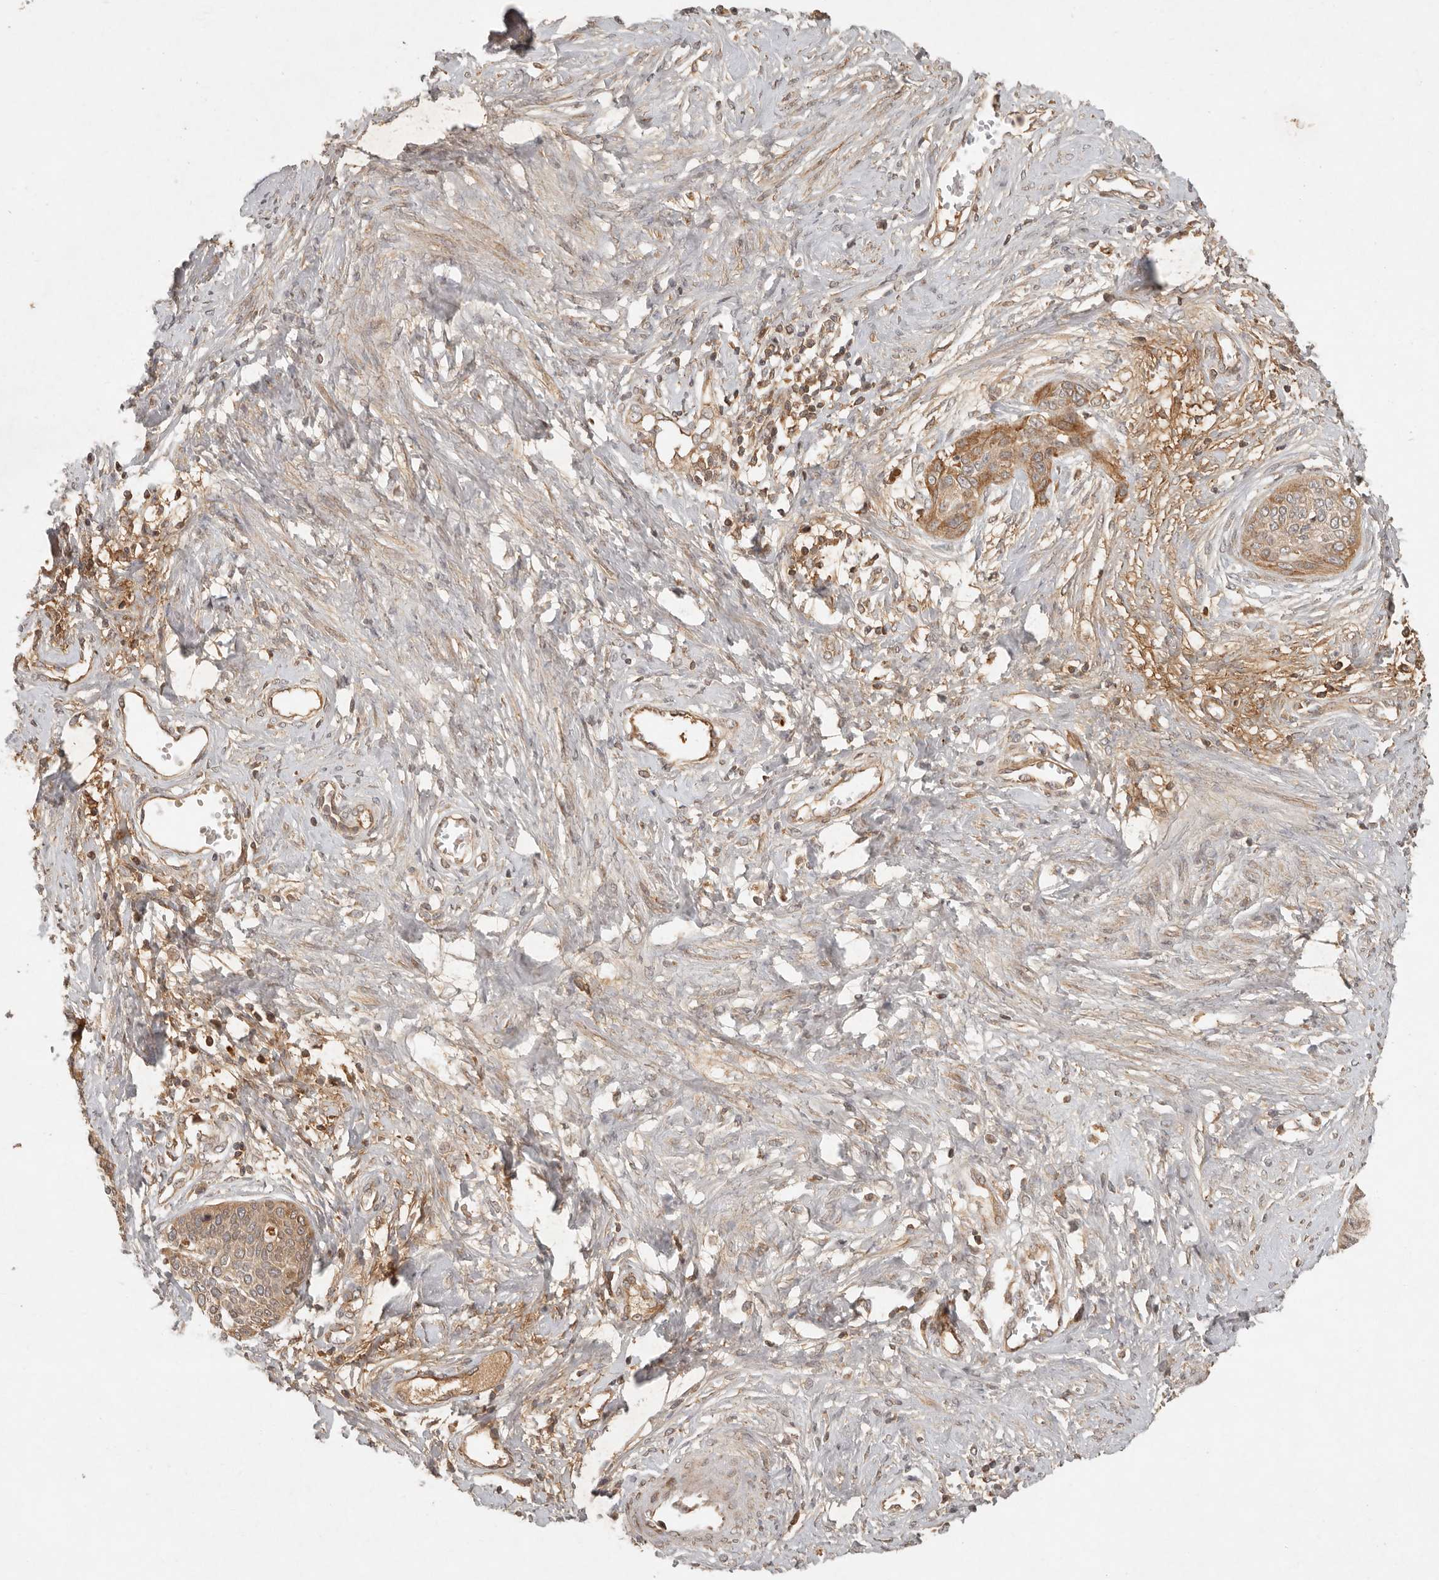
{"staining": {"intensity": "moderate", "quantity": "<25%", "location": "cytoplasmic/membranous"}, "tissue": "cervical cancer", "cell_type": "Tumor cells", "image_type": "cancer", "snomed": [{"axis": "morphology", "description": "Squamous cell carcinoma, NOS"}, {"axis": "topography", "description": "Cervix"}], "caption": "Immunohistochemistry (DAB) staining of human squamous cell carcinoma (cervical) shows moderate cytoplasmic/membranous protein positivity in approximately <25% of tumor cells. (DAB (3,3'-diaminobenzidine) = brown stain, brightfield microscopy at high magnification).", "gene": "ANKRD61", "patient": {"sex": "female", "age": 37}}